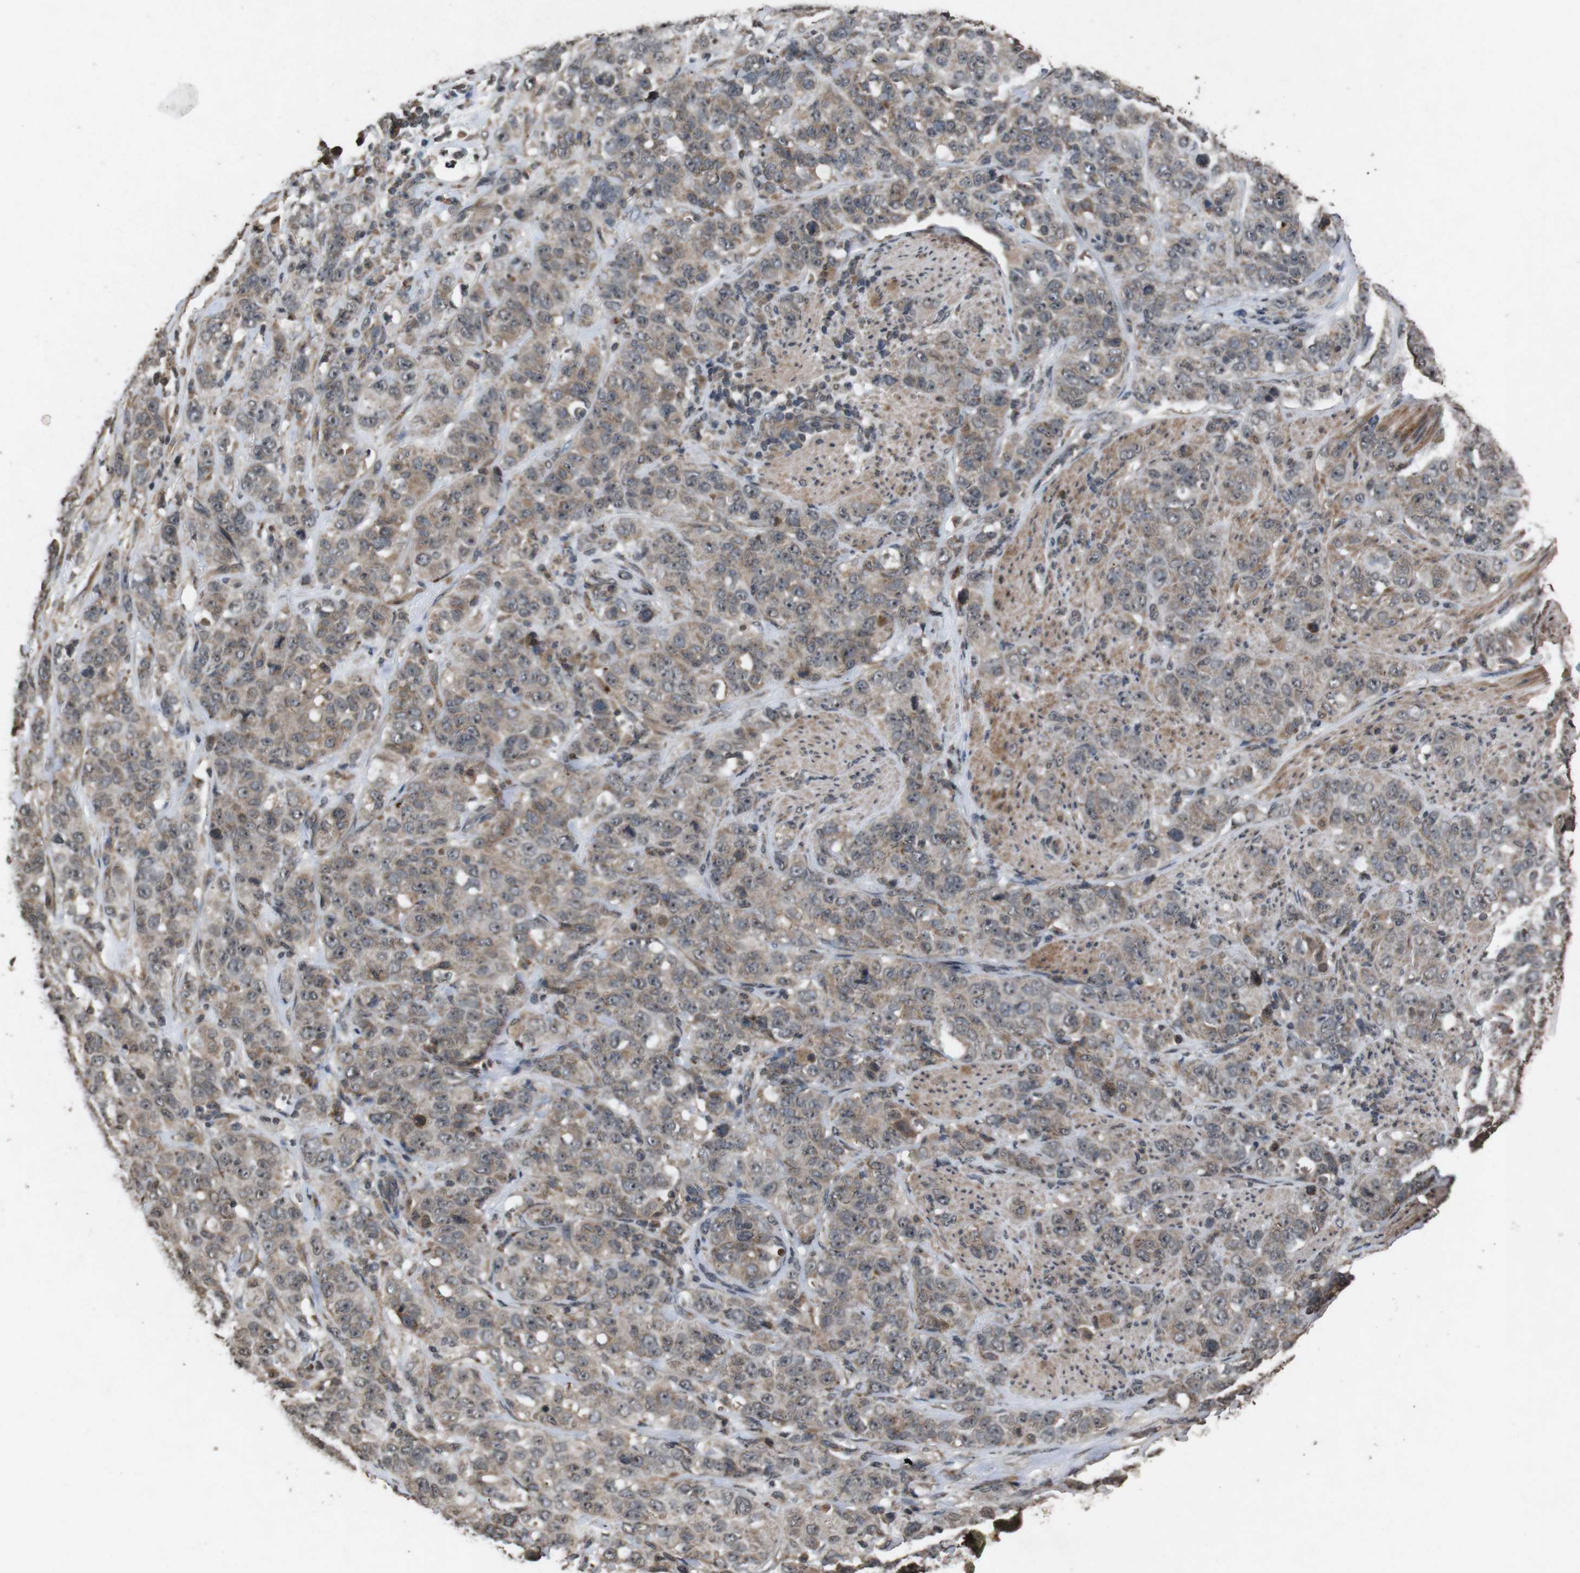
{"staining": {"intensity": "moderate", "quantity": "25%-75%", "location": "cytoplasmic/membranous"}, "tissue": "stomach cancer", "cell_type": "Tumor cells", "image_type": "cancer", "snomed": [{"axis": "morphology", "description": "Adenocarcinoma, NOS"}, {"axis": "topography", "description": "Stomach"}], "caption": "Moderate cytoplasmic/membranous protein positivity is present in approximately 25%-75% of tumor cells in stomach cancer (adenocarcinoma). The protein is stained brown, and the nuclei are stained in blue (DAB (3,3'-diaminobenzidine) IHC with brightfield microscopy, high magnification).", "gene": "SORL1", "patient": {"sex": "male", "age": 48}}